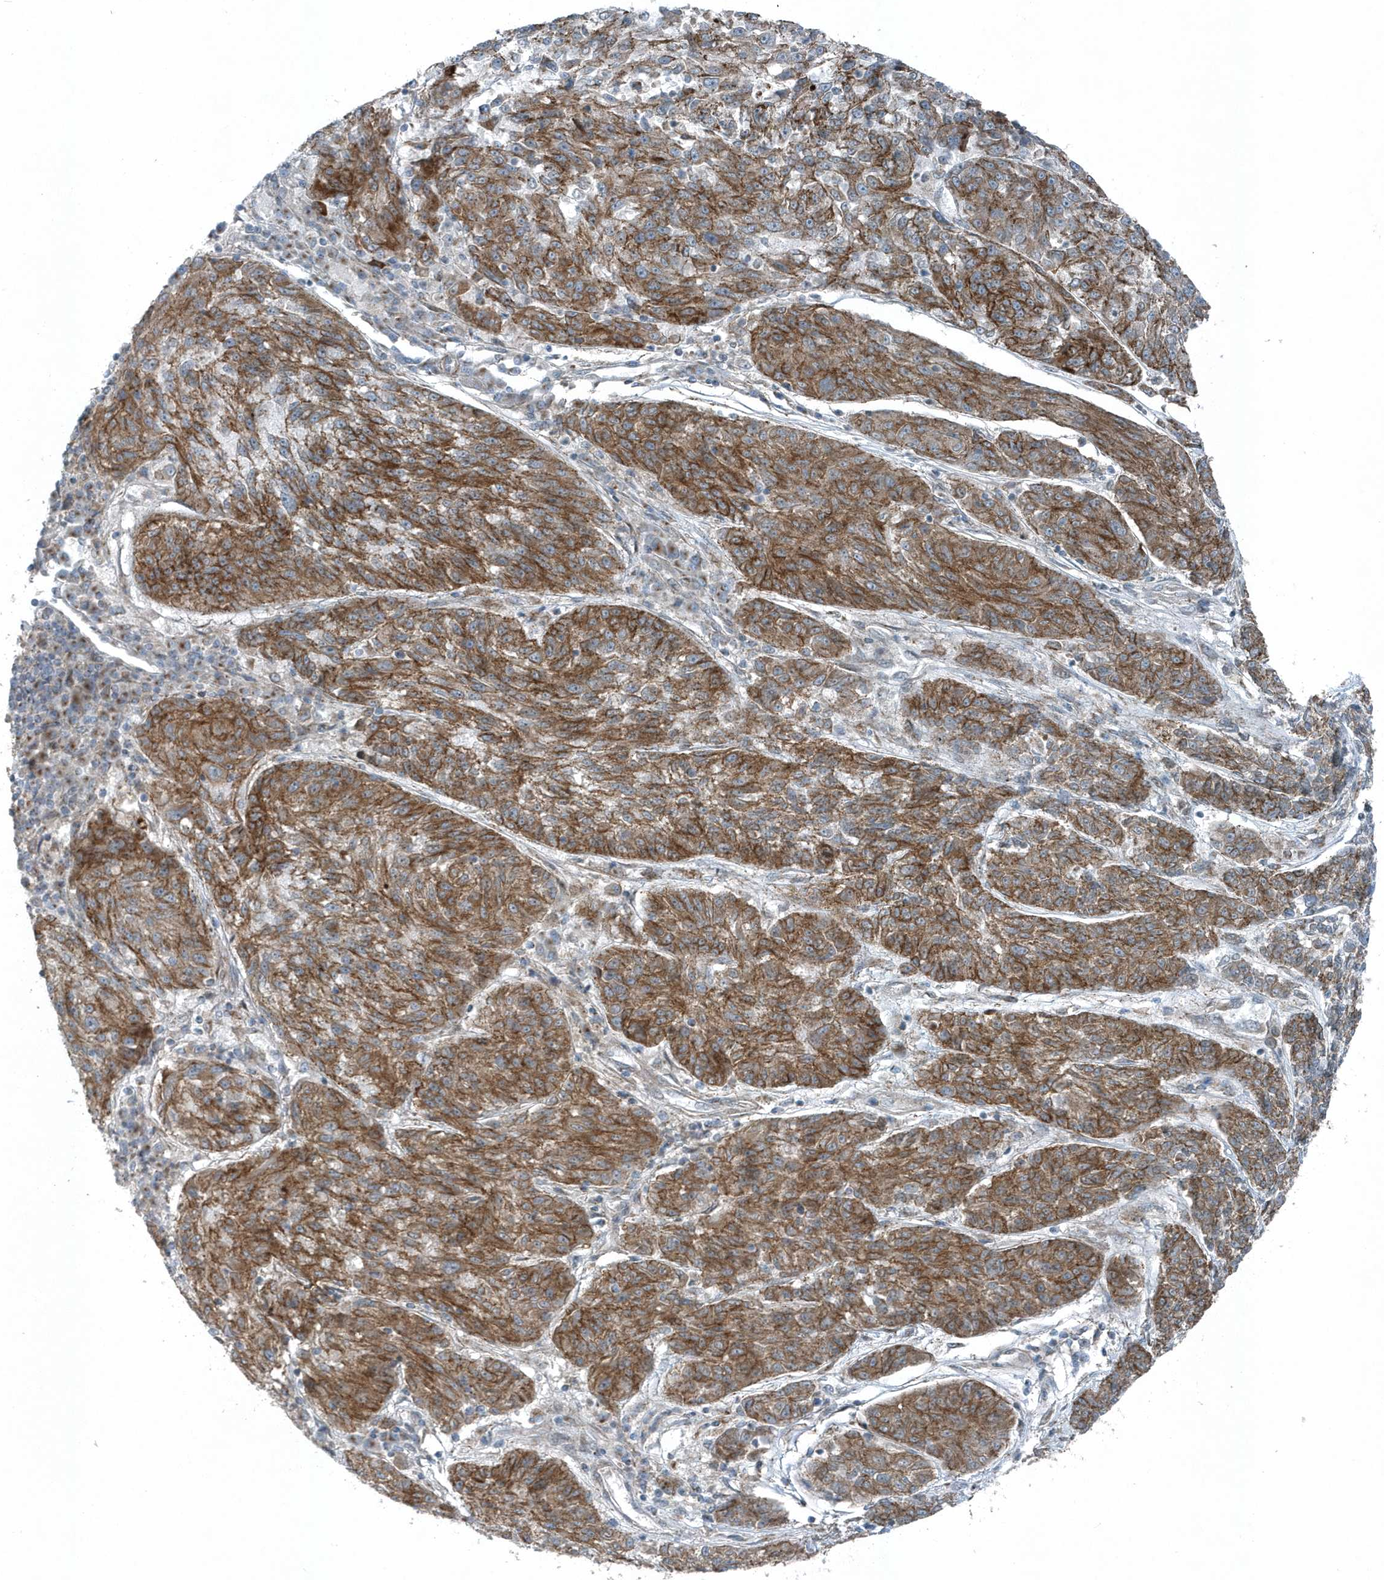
{"staining": {"intensity": "strong", "quantity": ">75%", "location": "cytoplasmic/membranous"}, "tissue": "melanoma", "cell_type": "Tumor cells", "image_type": "cancer", "snomed": [{"axis": "morphology", "description": "Malignant melanoma, NOS"}, {"axis": "topography", "description": "Skin"}], "caption": "DAB (3,3'-diaminobenzidine) immunohistochemical staining of melanoma reveals strong cytoplasmic/membranous protein staining in about >75% of tumor cells.", "gene": "GCC2", "patient": {"sex": "male", "age": 53}}